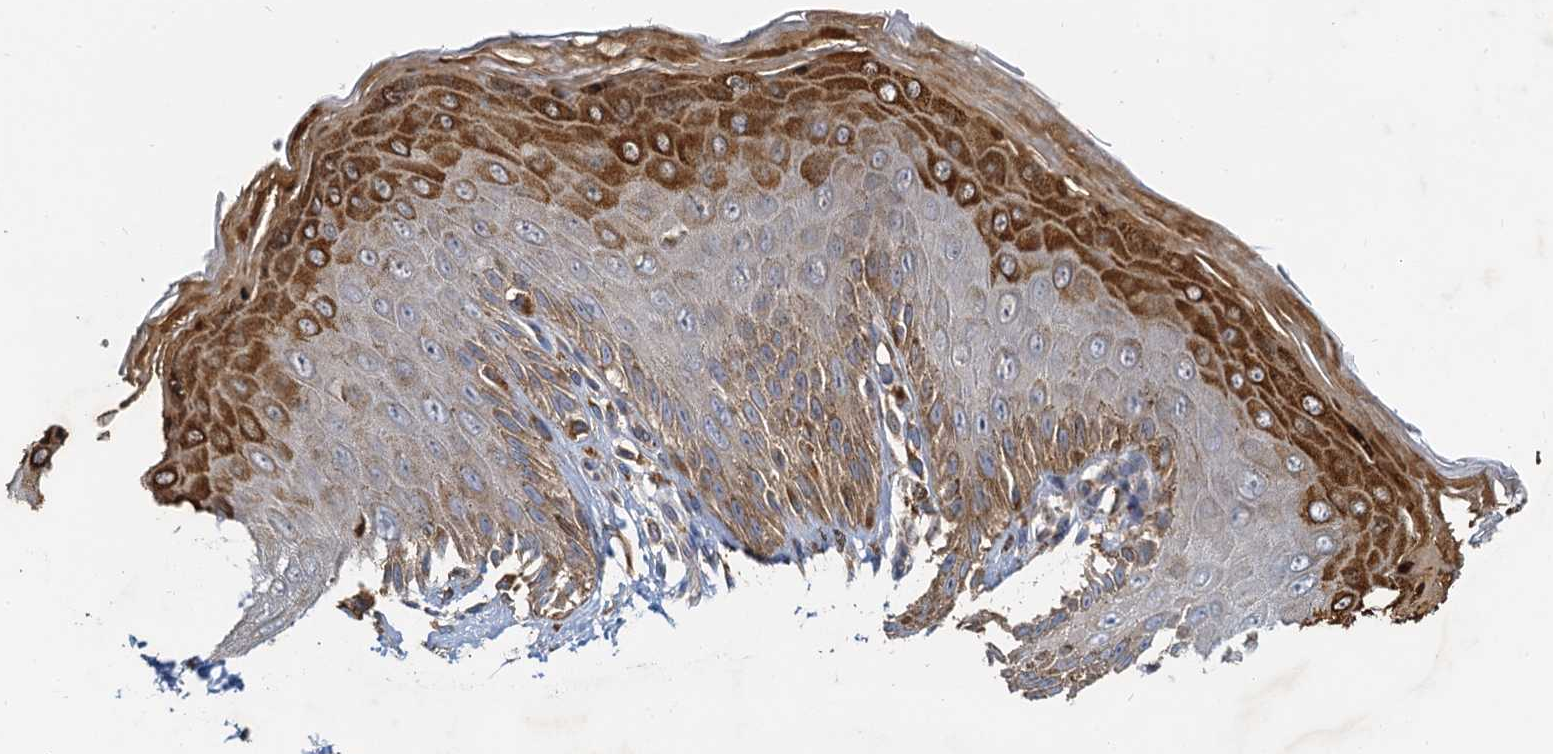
{"staining": {"intensity": "strong", "quantity": "25%-75%", "location": "cytoplasmic/membranous"}, "tissue": "skin", "cell_type": "Epidermal cells", "image_type": "normal", "snomed": [{"axis": "morphology", "description": "Normal tissue, NOS"}, {"axis": "topography", "description": "Anal"}], "caption": "This histopathology image exhibits immunohistochemistry (IHC) staining of unremarkable skin, with high strong cytoplasmic/membranous expression in approximately 25%-75% of epidermal cells.", "gene": "NKAPD1", "patient": {"sex": "male", "age": 44}}